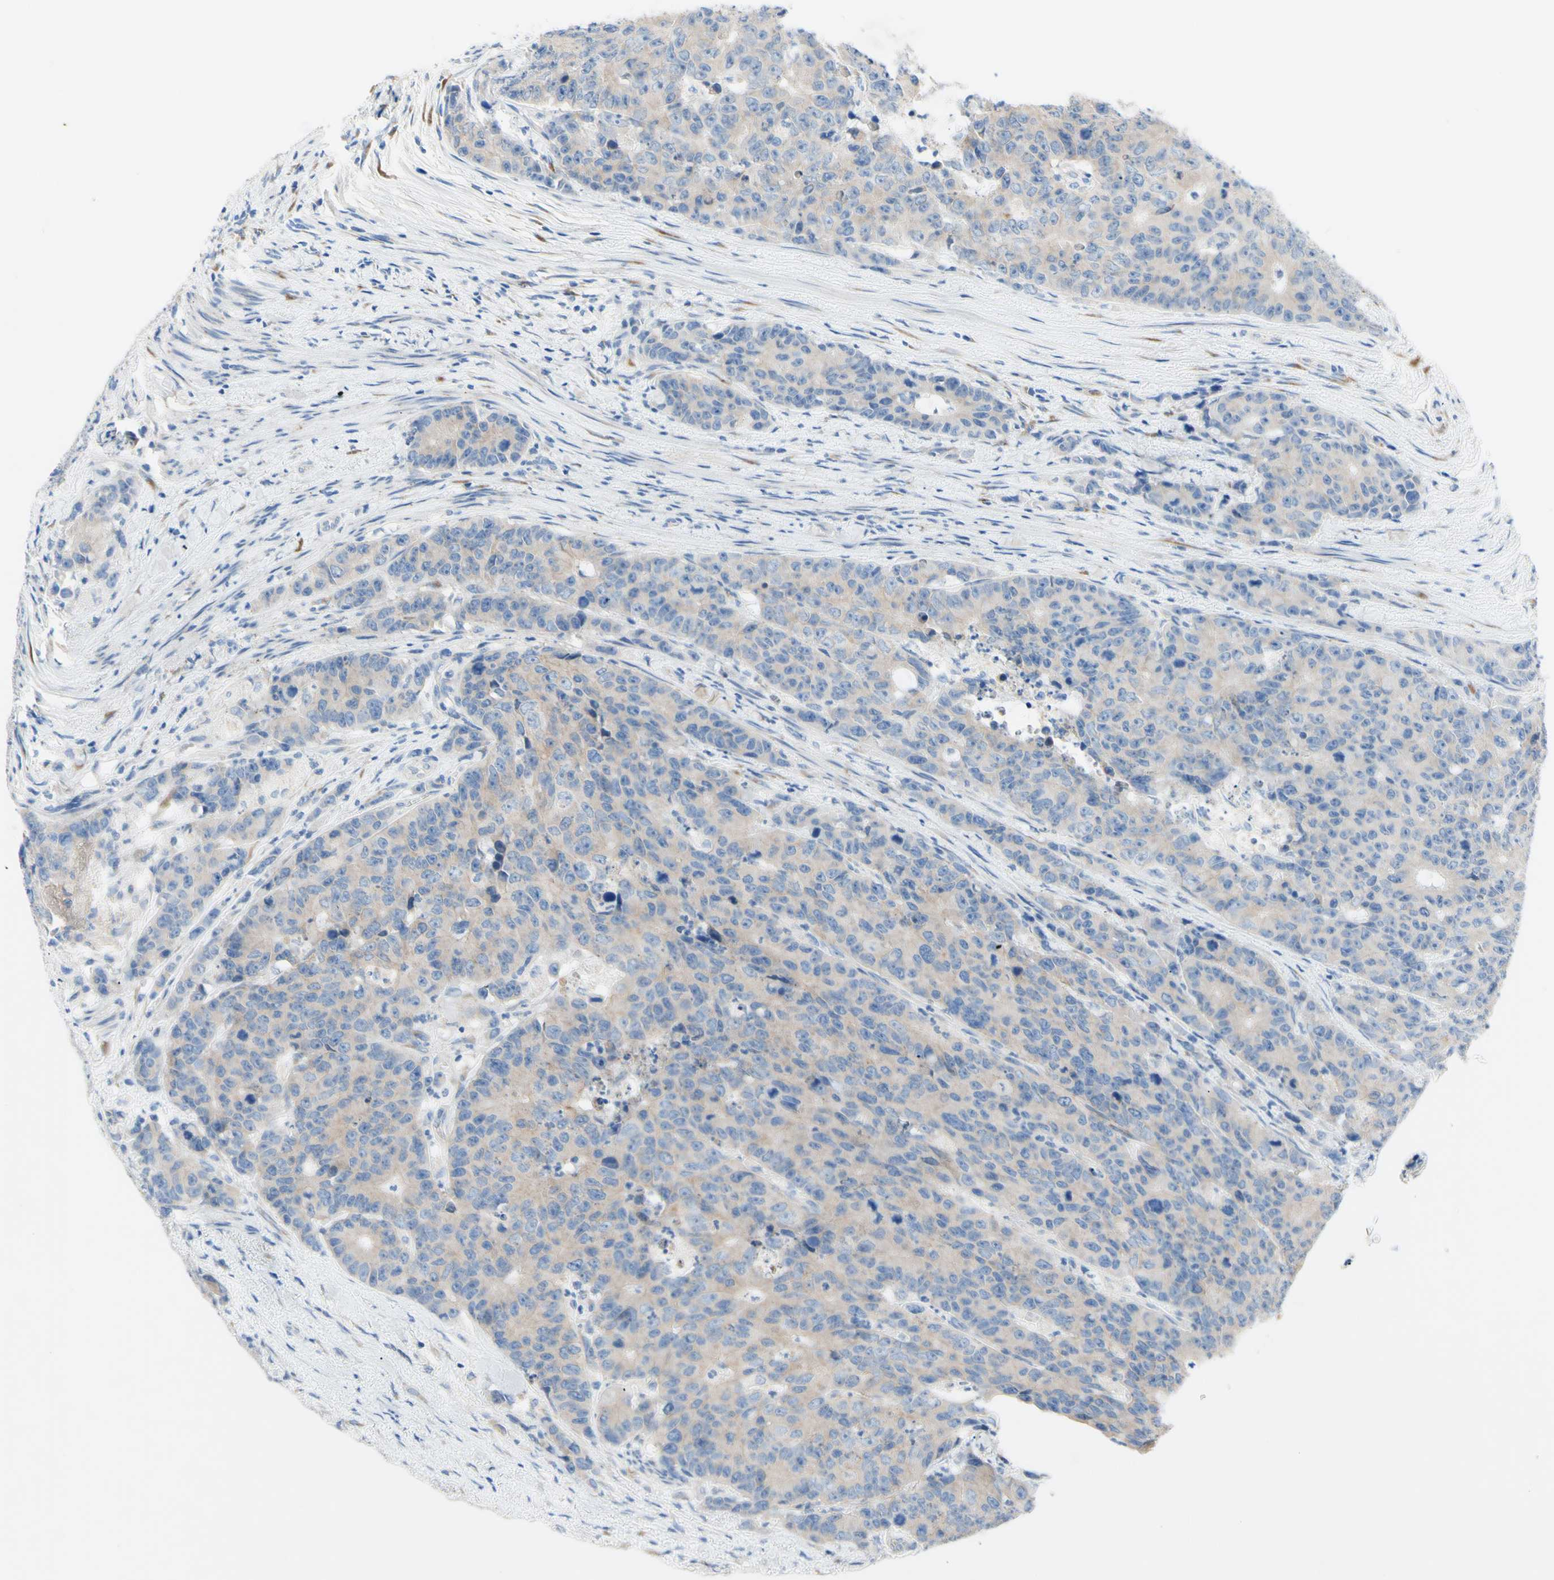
{"staining": {"intensity": "negative", "quantity": "none", "location": "none"}, "tissue": "colorectal cancer", "cell_type": "Tumor cells", "image_type": "cancer", "snomed": [{"axis": "morphology", "description": "Adenocarcinoma, NOS"}, {"axis": "topography", "description": "Colon"}], "caption": "Immunohistochemistry (IHC) micrograph of neoplastic tissue: human colorectal cancer stained with DAB (3,3'-diaminobenzidine) demonstrates no significant protein positivity in tumor cells. Nuclei are stained in blue.", "gene": "TMIGD2", "patient": {"sex": "female", "age": 86}}